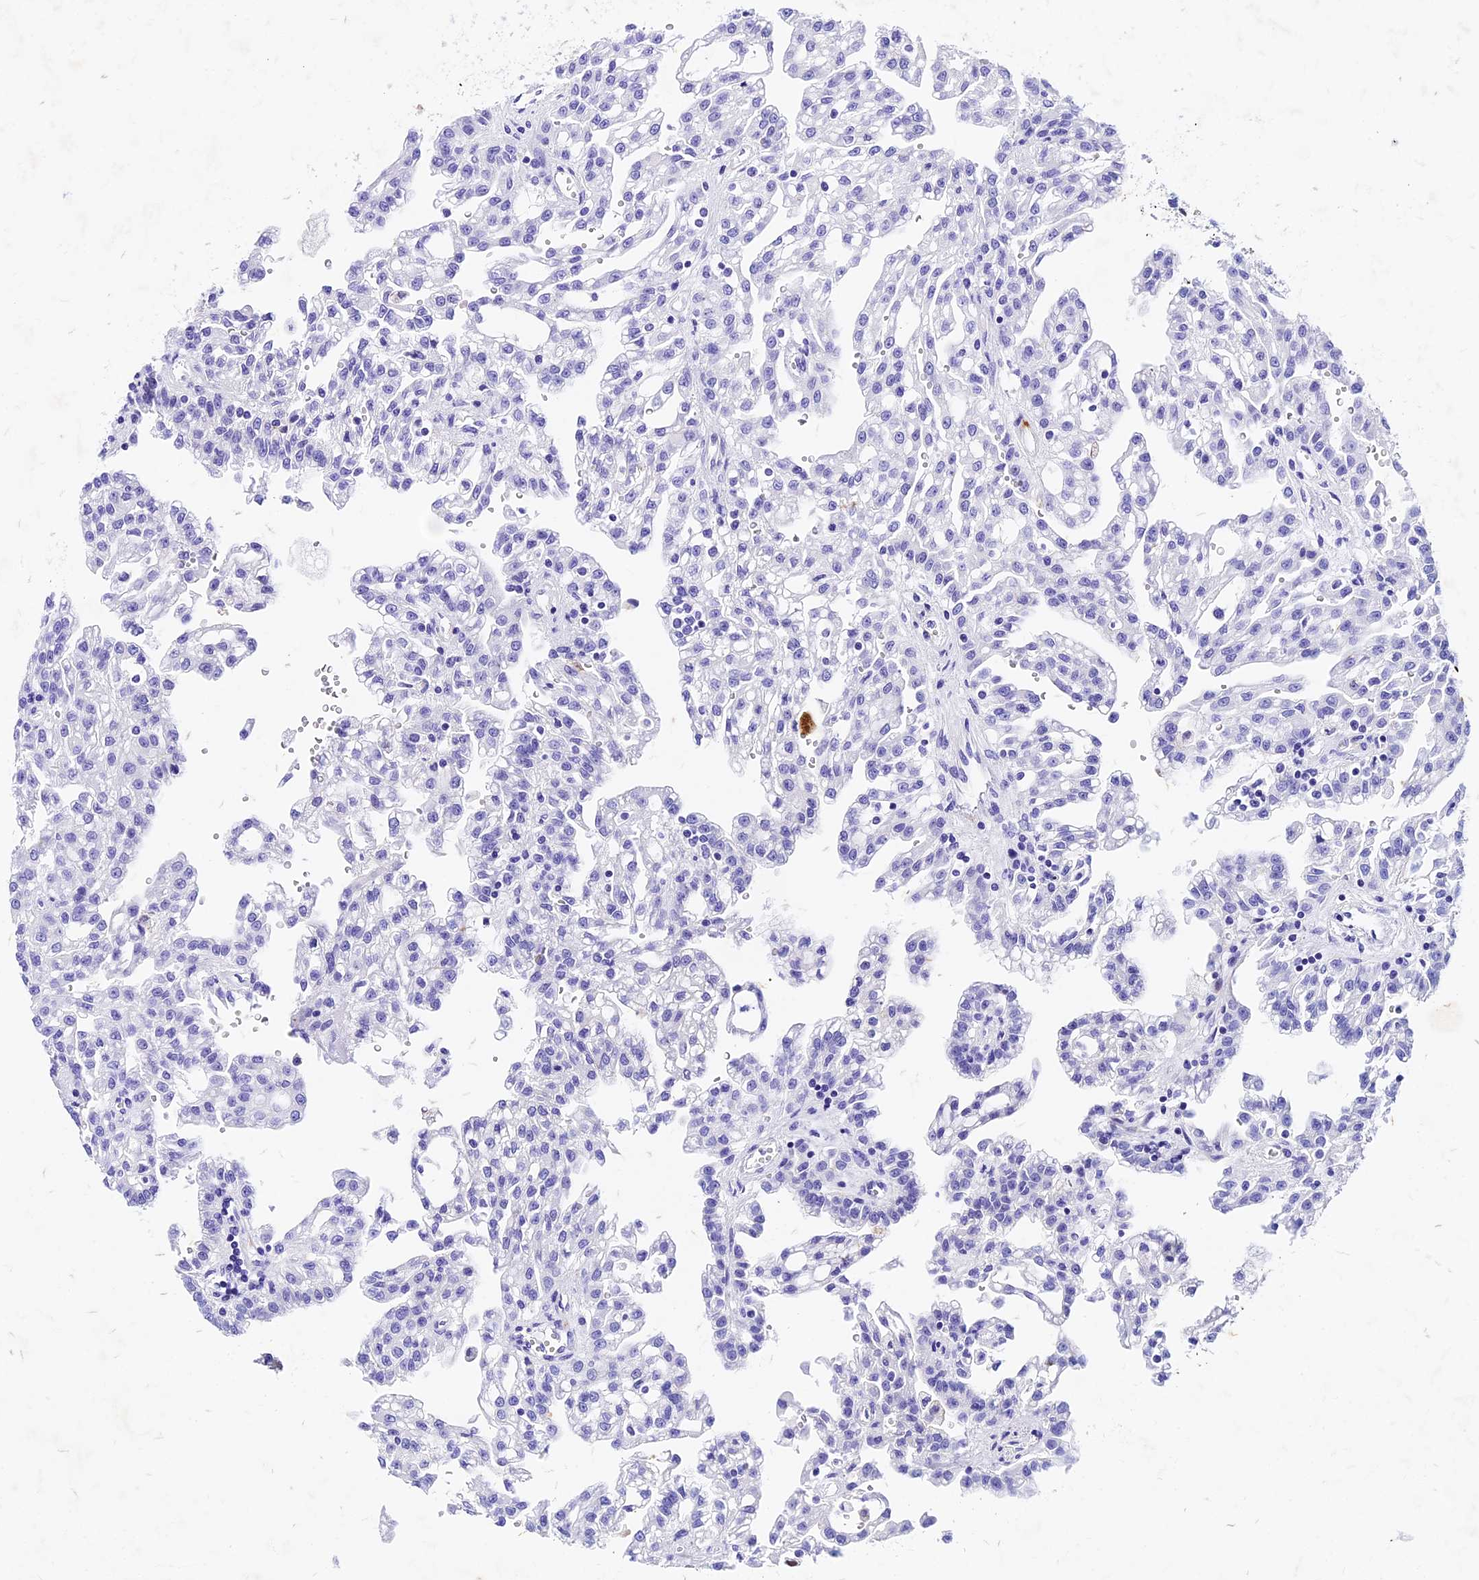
{"staining": {"intensity": "negative", "quantity": "none", "location": "none"}, "tissue": "renal cancer", "cell_type": "Tumor cells", "image_type": "cancer", "snomed": [{"axis": "morphology", "description": "Adenocarcinoma, NOS"}, {"axis": "topography", "description": "Kidney"}], "caption": "A micrograph of human renal cancer (adenocarcinoma) is negative for staining in tumor cells.", "gene": "PSG11", "patient": {"sex": "male", "age": 63}}